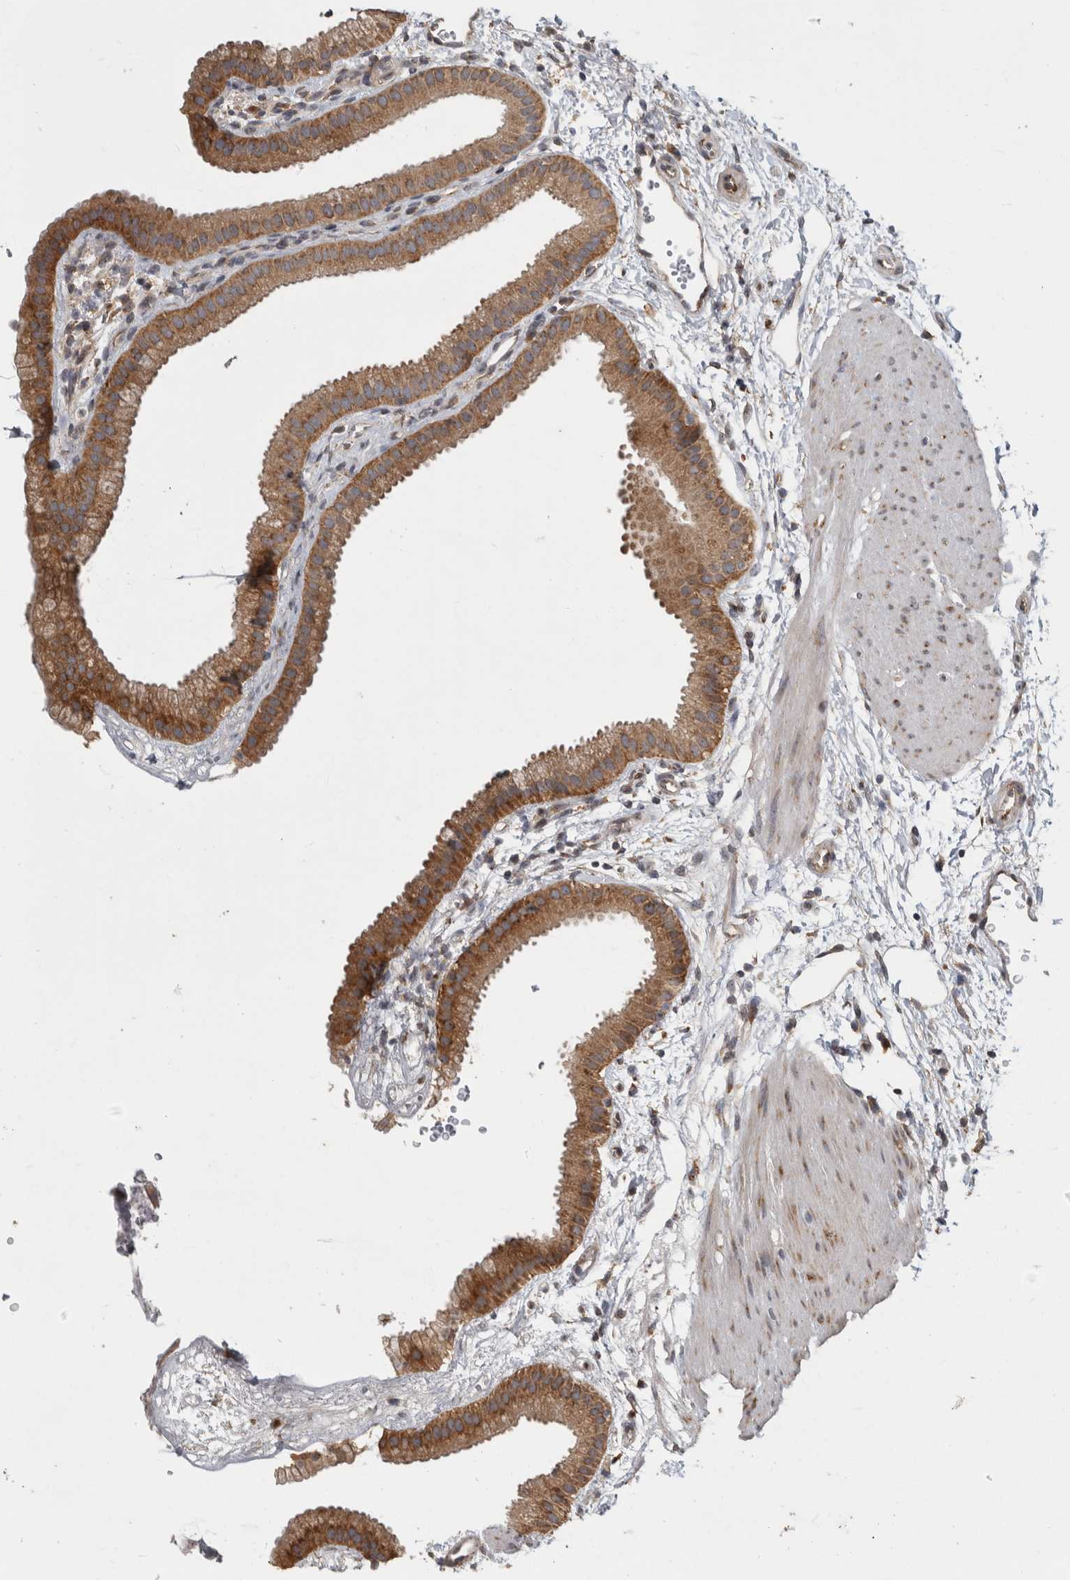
{"staining": {"intensity": "moderate", "quantity": ">75%", "location": "cytoplasmic/membranous"}, "tissue": "gallbladder", "cell_type": "Glandular cells", "image_type": "normal", "snomed": [{"axis": "morphology", "description": "Normal tissue, NOS"}, {"axis": "topography", "description": "Gallbladder"}], "caption": "Immunohistochemical staining of normal gallbladder exhibits moderate cytoplasmic/membranous protein staining in approximately >75% of glandular cells.", "gene": "ATXN2", "patient": {"sex": "female", "age": 64}}